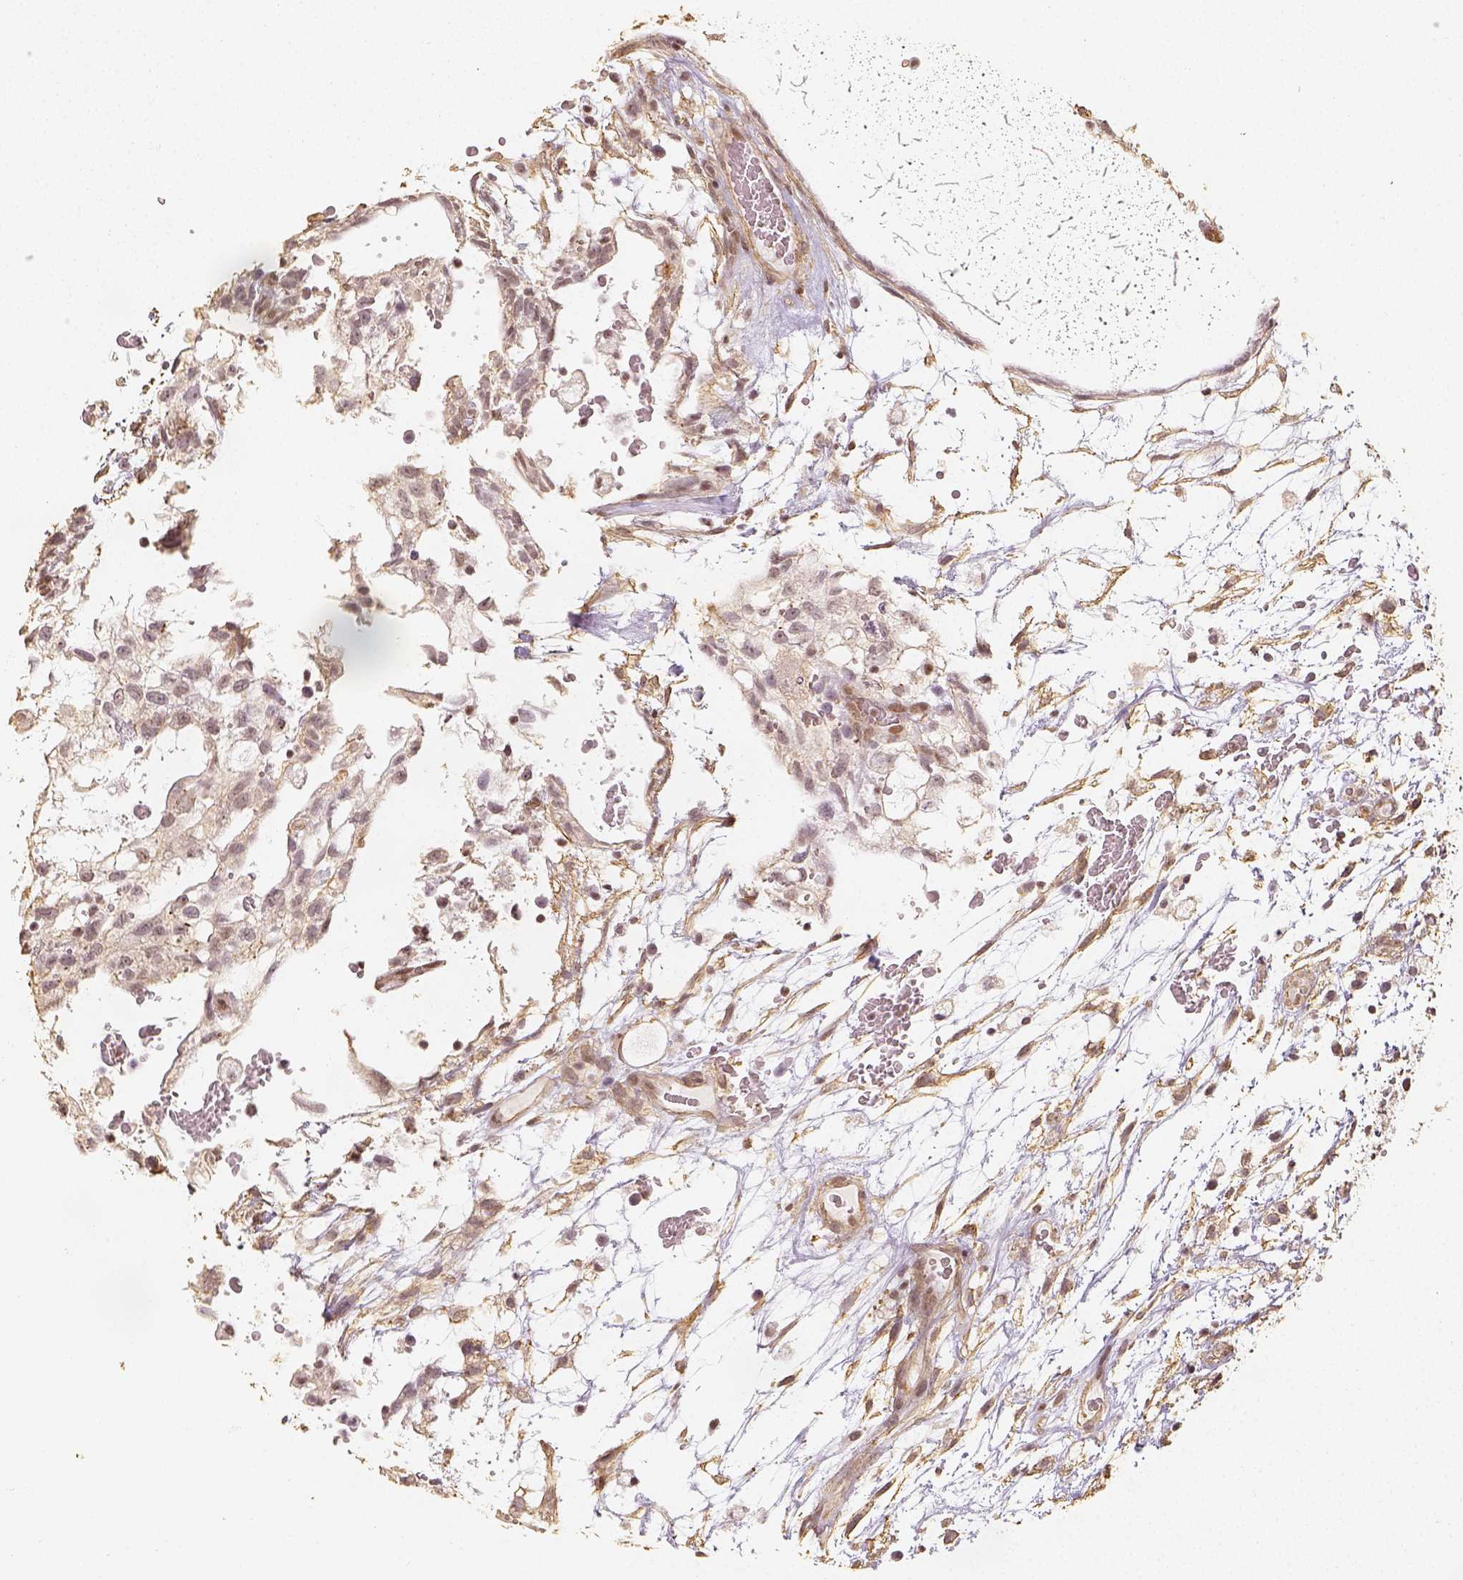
{"staining": {"intensity": "weak", "quantity": ">75%", "location": "nuclear"}, "tissue": "testis cancer", "cell_type": "Tumor cells", "image_type": "cancer", "snomed": [{"axis": "morphology", "description": "Normal tissue, NOS"}, {"axis": "morphology", "description": "Carcinoma, Embryonal, NOS"}, {"axis": "topography", "description": "Testis"}], "caption": "Testis cancer (embryonal carcinoma) stained with DAB immunohistochemistry (IHC) exhibits low levels of weak nuclear positivity in approximately >75% of tumor cells.", "gene": "HDAC1", "patient": {"sex": "male", "age": 32}}